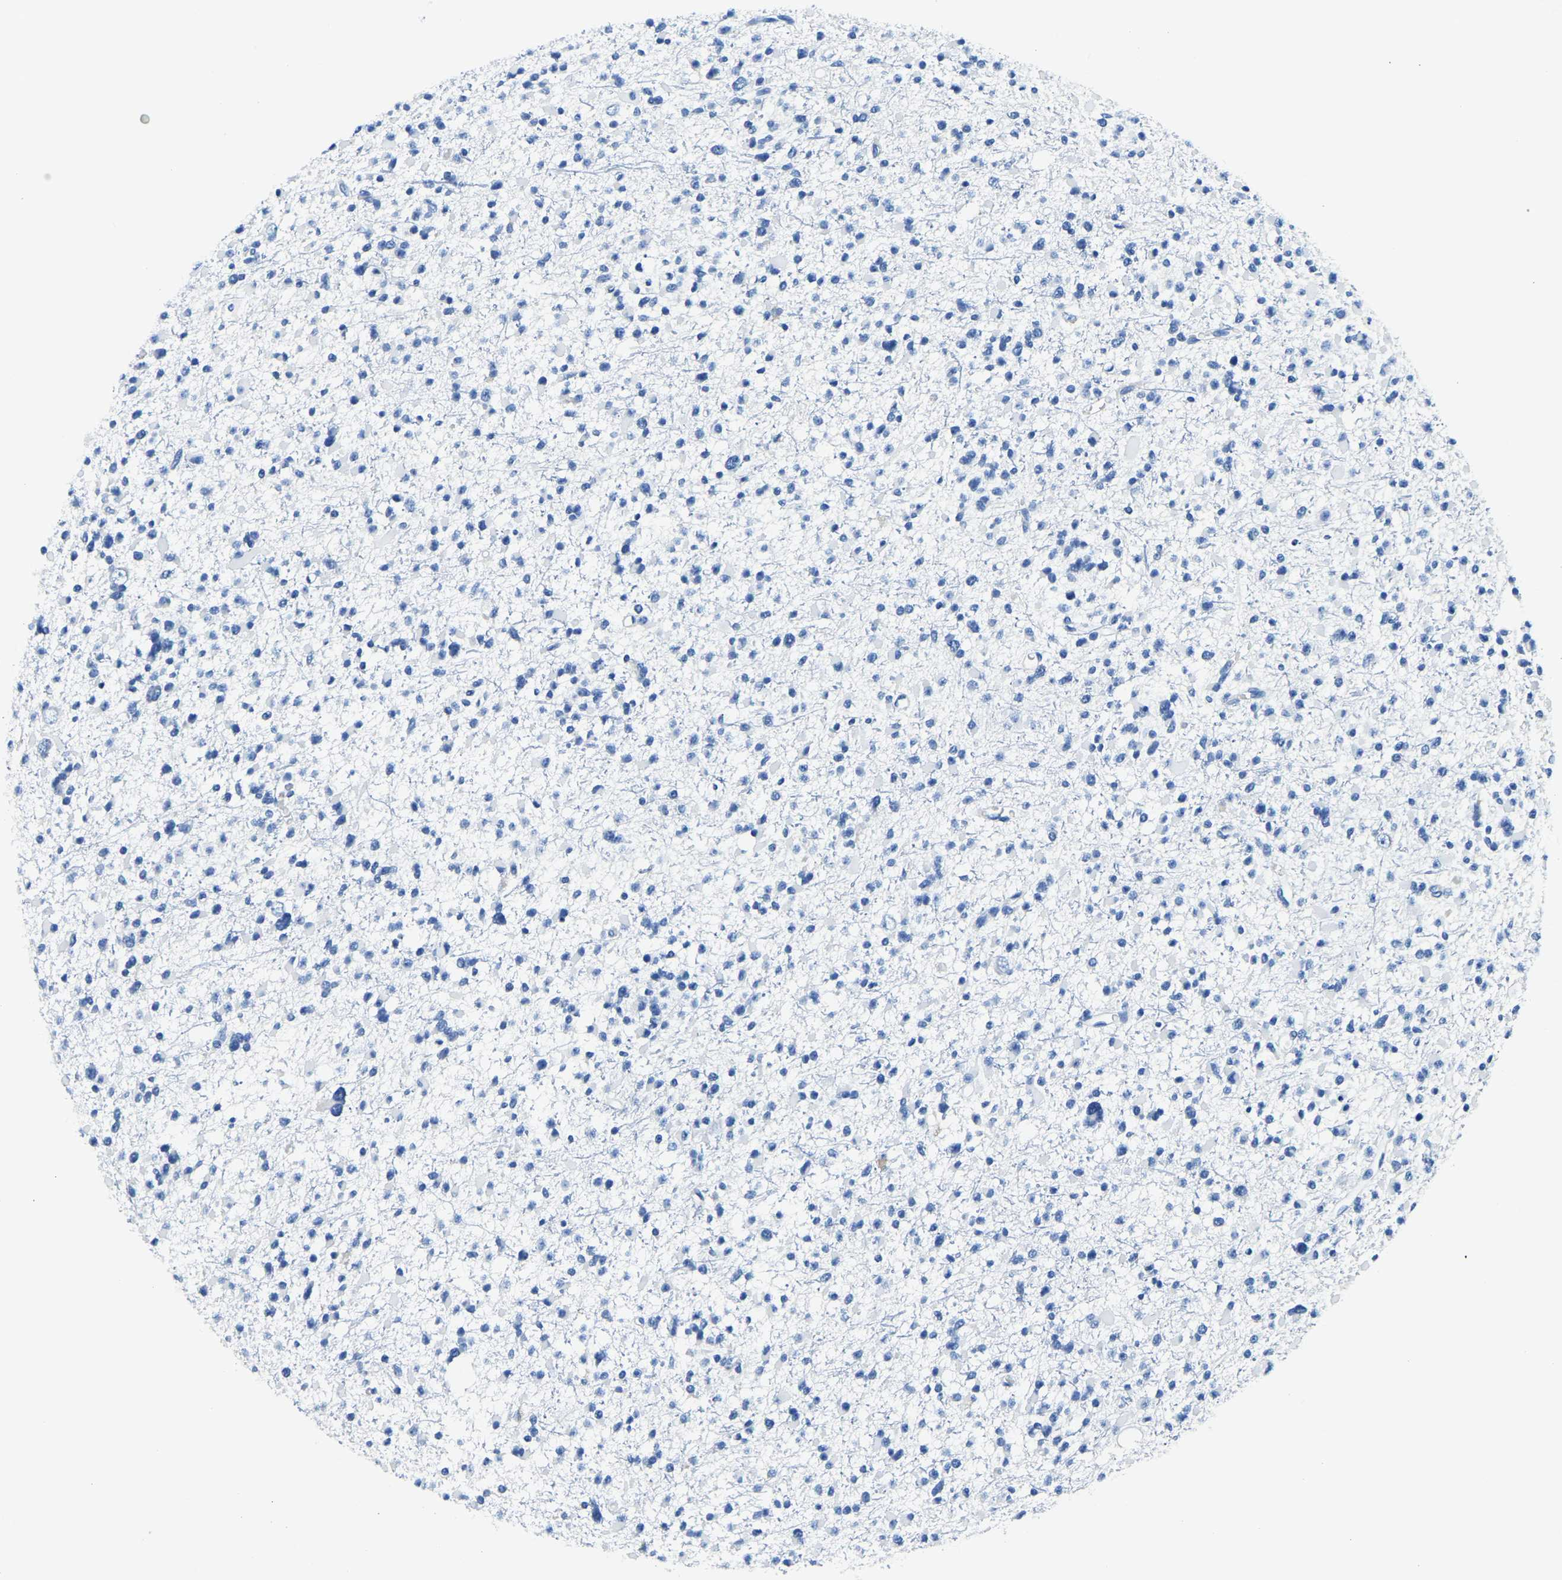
{"staining": {"intensity": "negative", "quantity": "none", "location": "none"}, "tissue": "glioma", "cell_type": "Tumor cells", "image_type": "cancer", "snomed": [{"axis": "morphology", "description": "Glioma, malignant, Low grade"}, {"axis": "topography", "description": "Brain"}], "caption": "Tumor cells show no significant expression in malignant glioma (low-grade).", "gene": "ZDHHC13", "patient": {"sex": "female", "age": 22}}